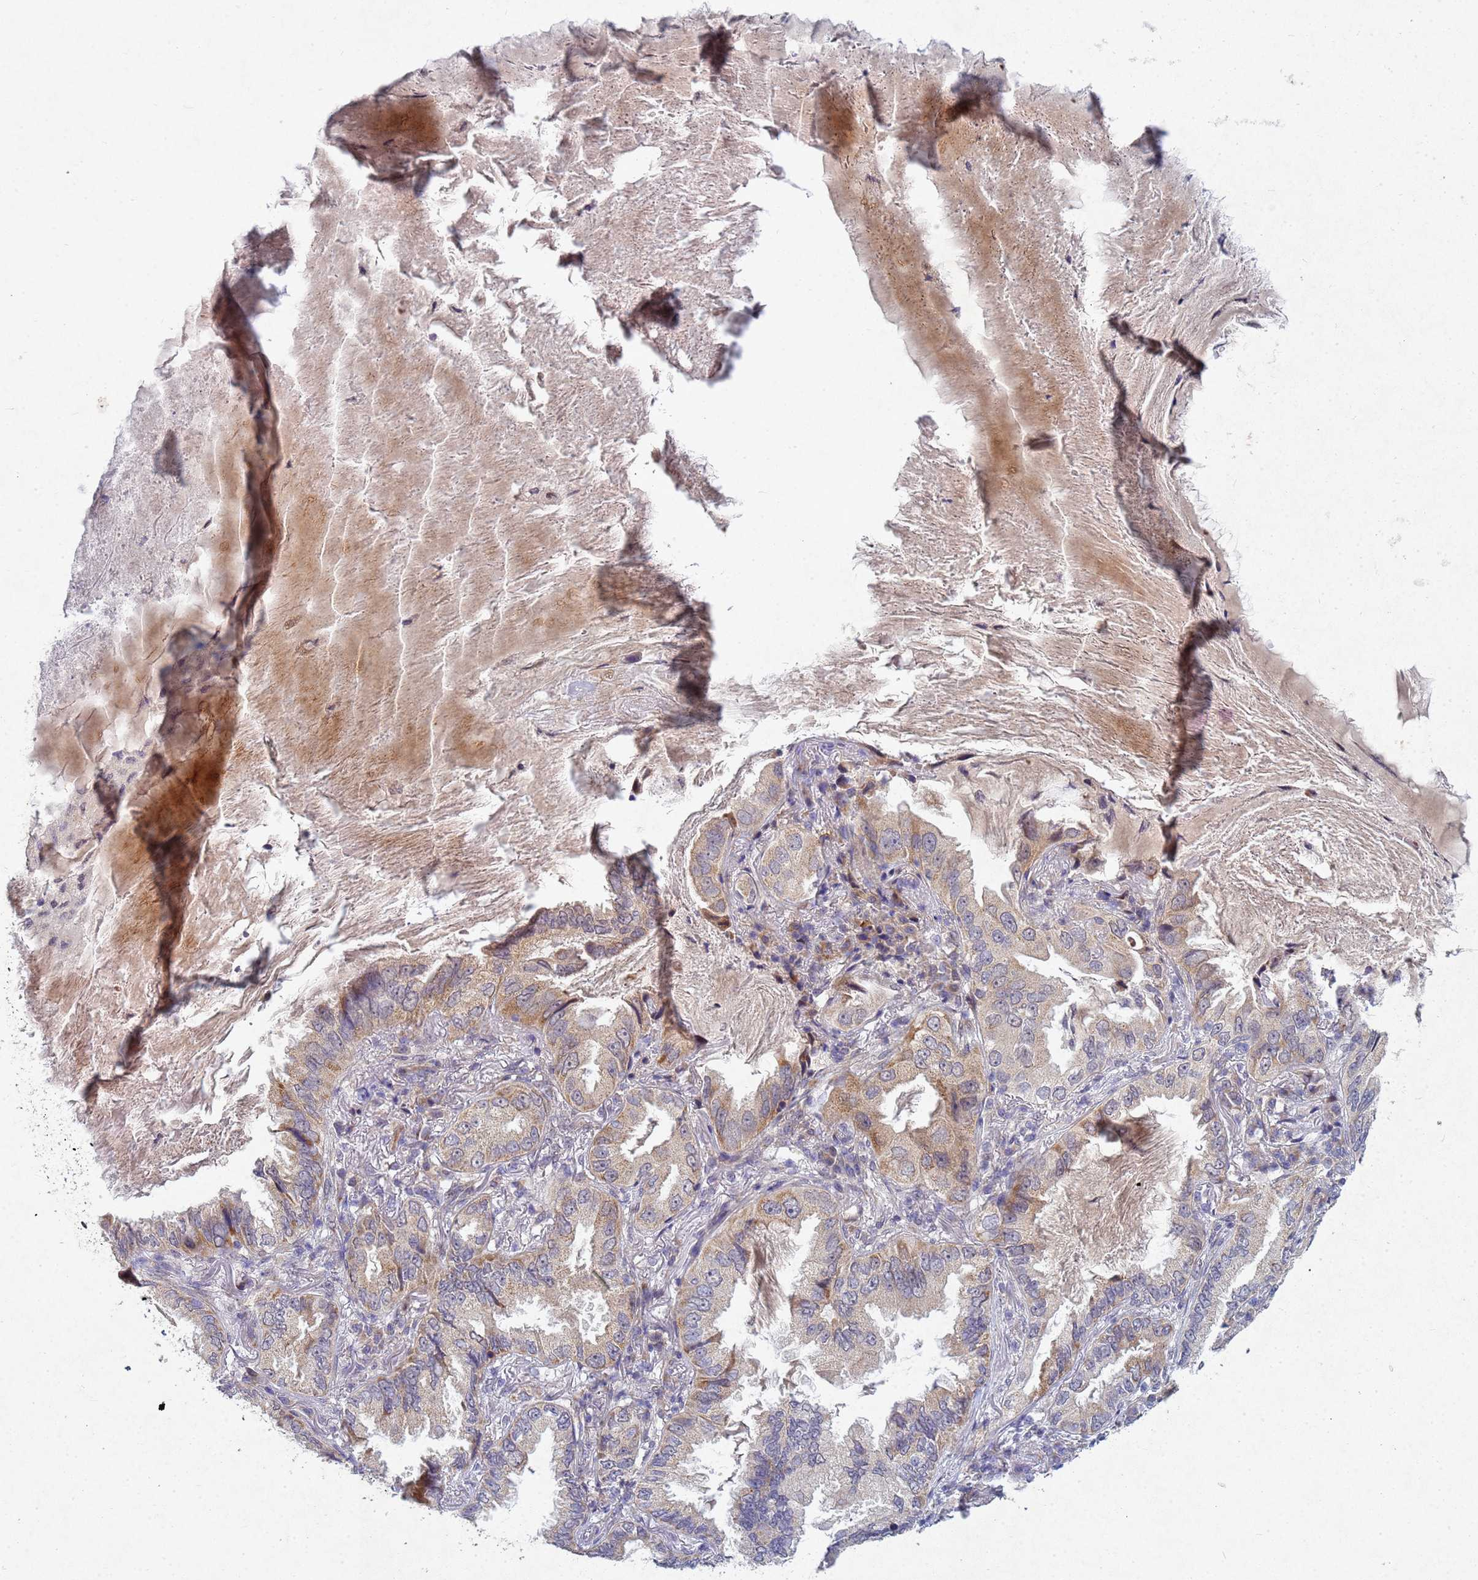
{"staining": {"intensity": "moderate", "quantity": "<25%", "location": "cytoplasmic/membranous"}, "tissue": "lung cancer", "cell_type": "Tumor cells", "image_type": "cancer", "snomed": [{"axis": "morphology", "description": "Adenocarcinoma, NOS"}, {"axis": "topography", "description": "Lung"}], "caption": "The micrograph reveals immunohistochemical staining of lung cancer. There is moderate cytoplasmic/membranous positivity is appreciated in about <25% of tumor cells. (Stains: DAB (3,3'-diaminobenzidine) in brown, nuclei in blue, Microscopy: brightfield microscopy at high magnification).", "gene": "TNPO2", "patient": {"sex": "female", "age": 69}}